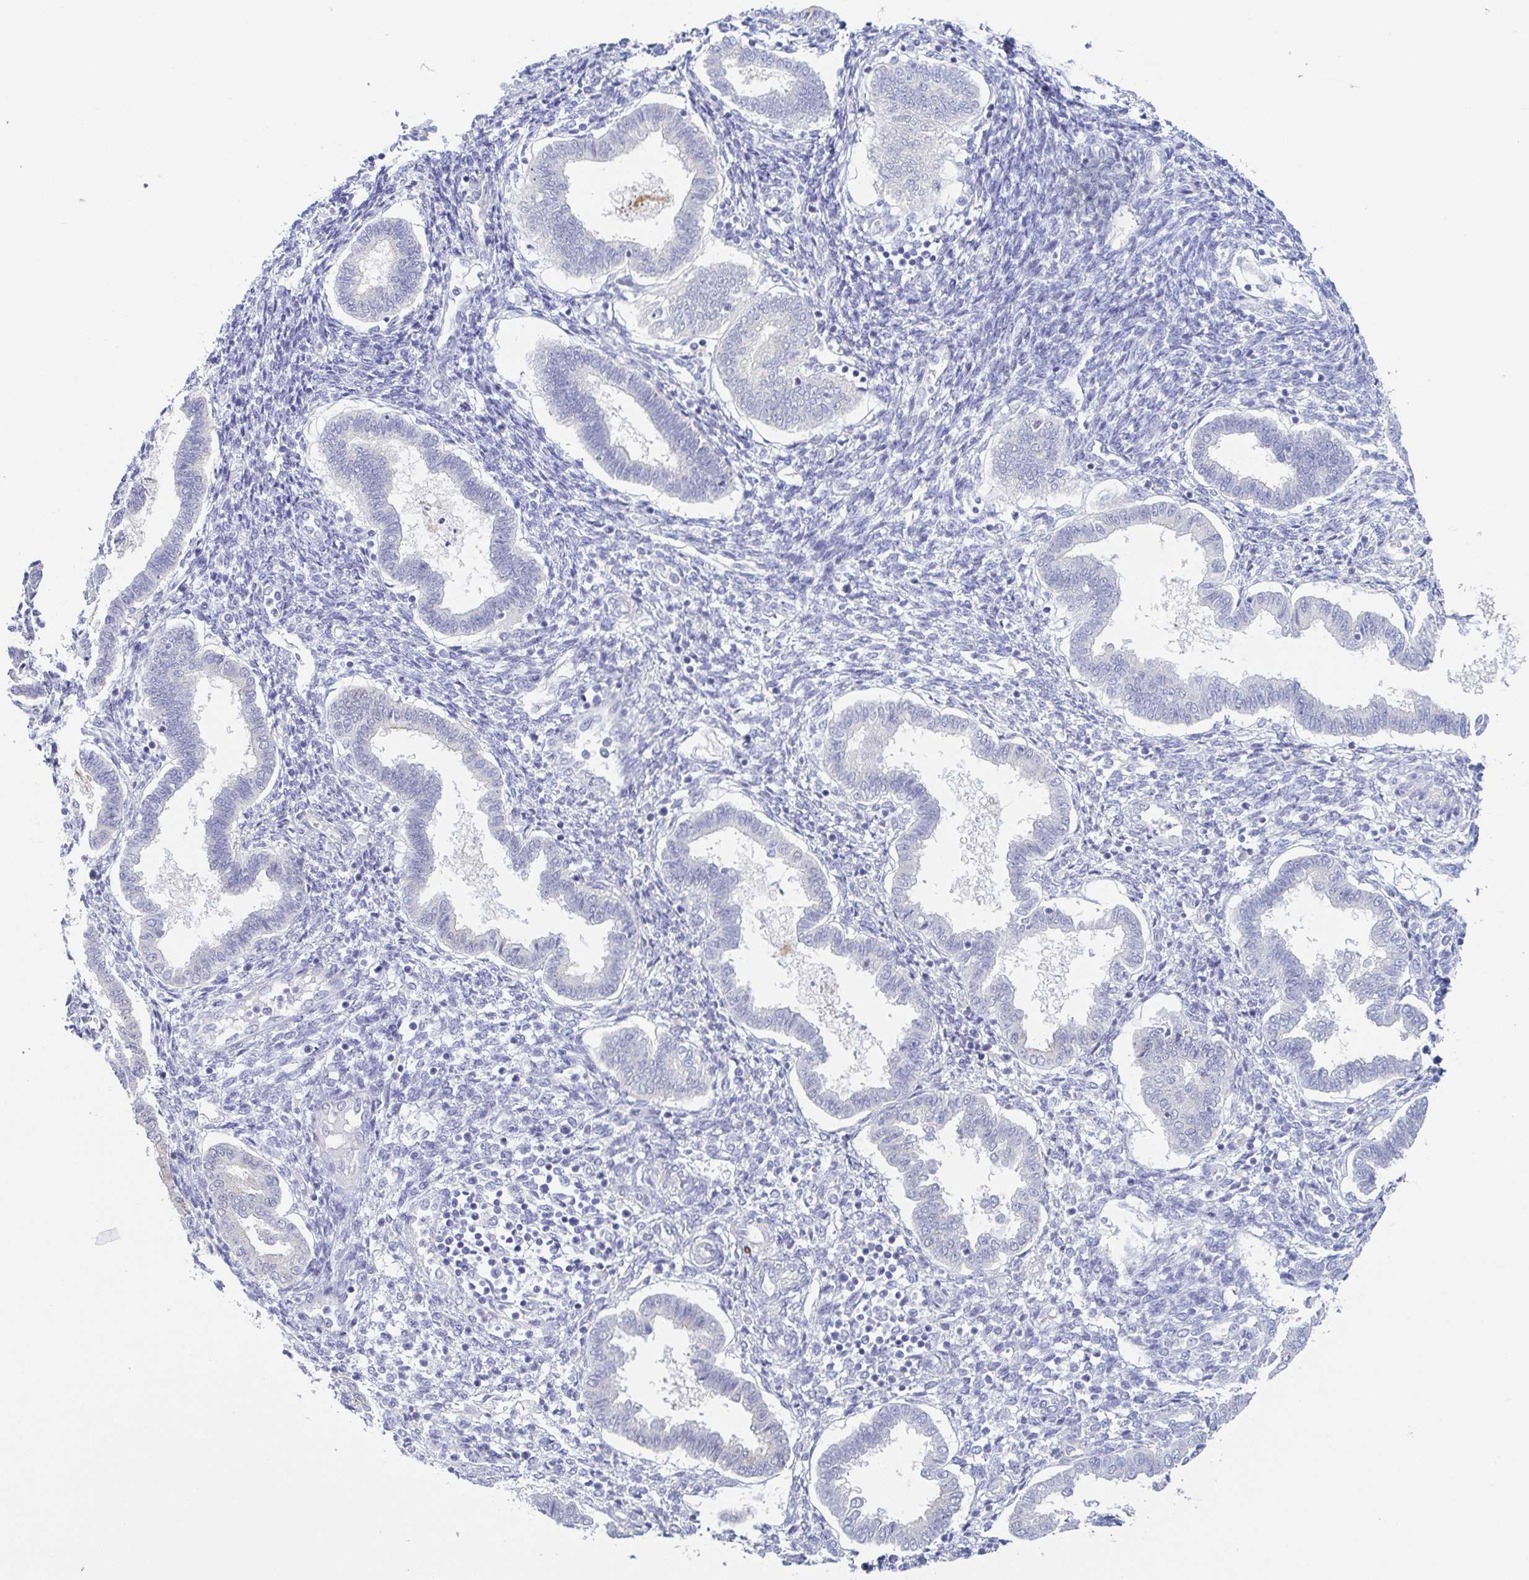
{"staining": {"intensity": "negative", "quantity": "none", "location": "none"}, "tissue": "endometrium", "cell_type": "Cells in endometrial stroma", "image_type": "normal", "snomed": [{"axis": "morphology", "description": "Normal tissue, NOS"}, {"axis": "topography", "description": "Endometrium"}], "caption": "Normal endometrium was stained to show a protein in brown. There is no significant positivity in cells in endometrial stroma. (DAB IHC, high magnification).", "gene": "COL17A1", "patient": {"sex": "female", "age": 24}}